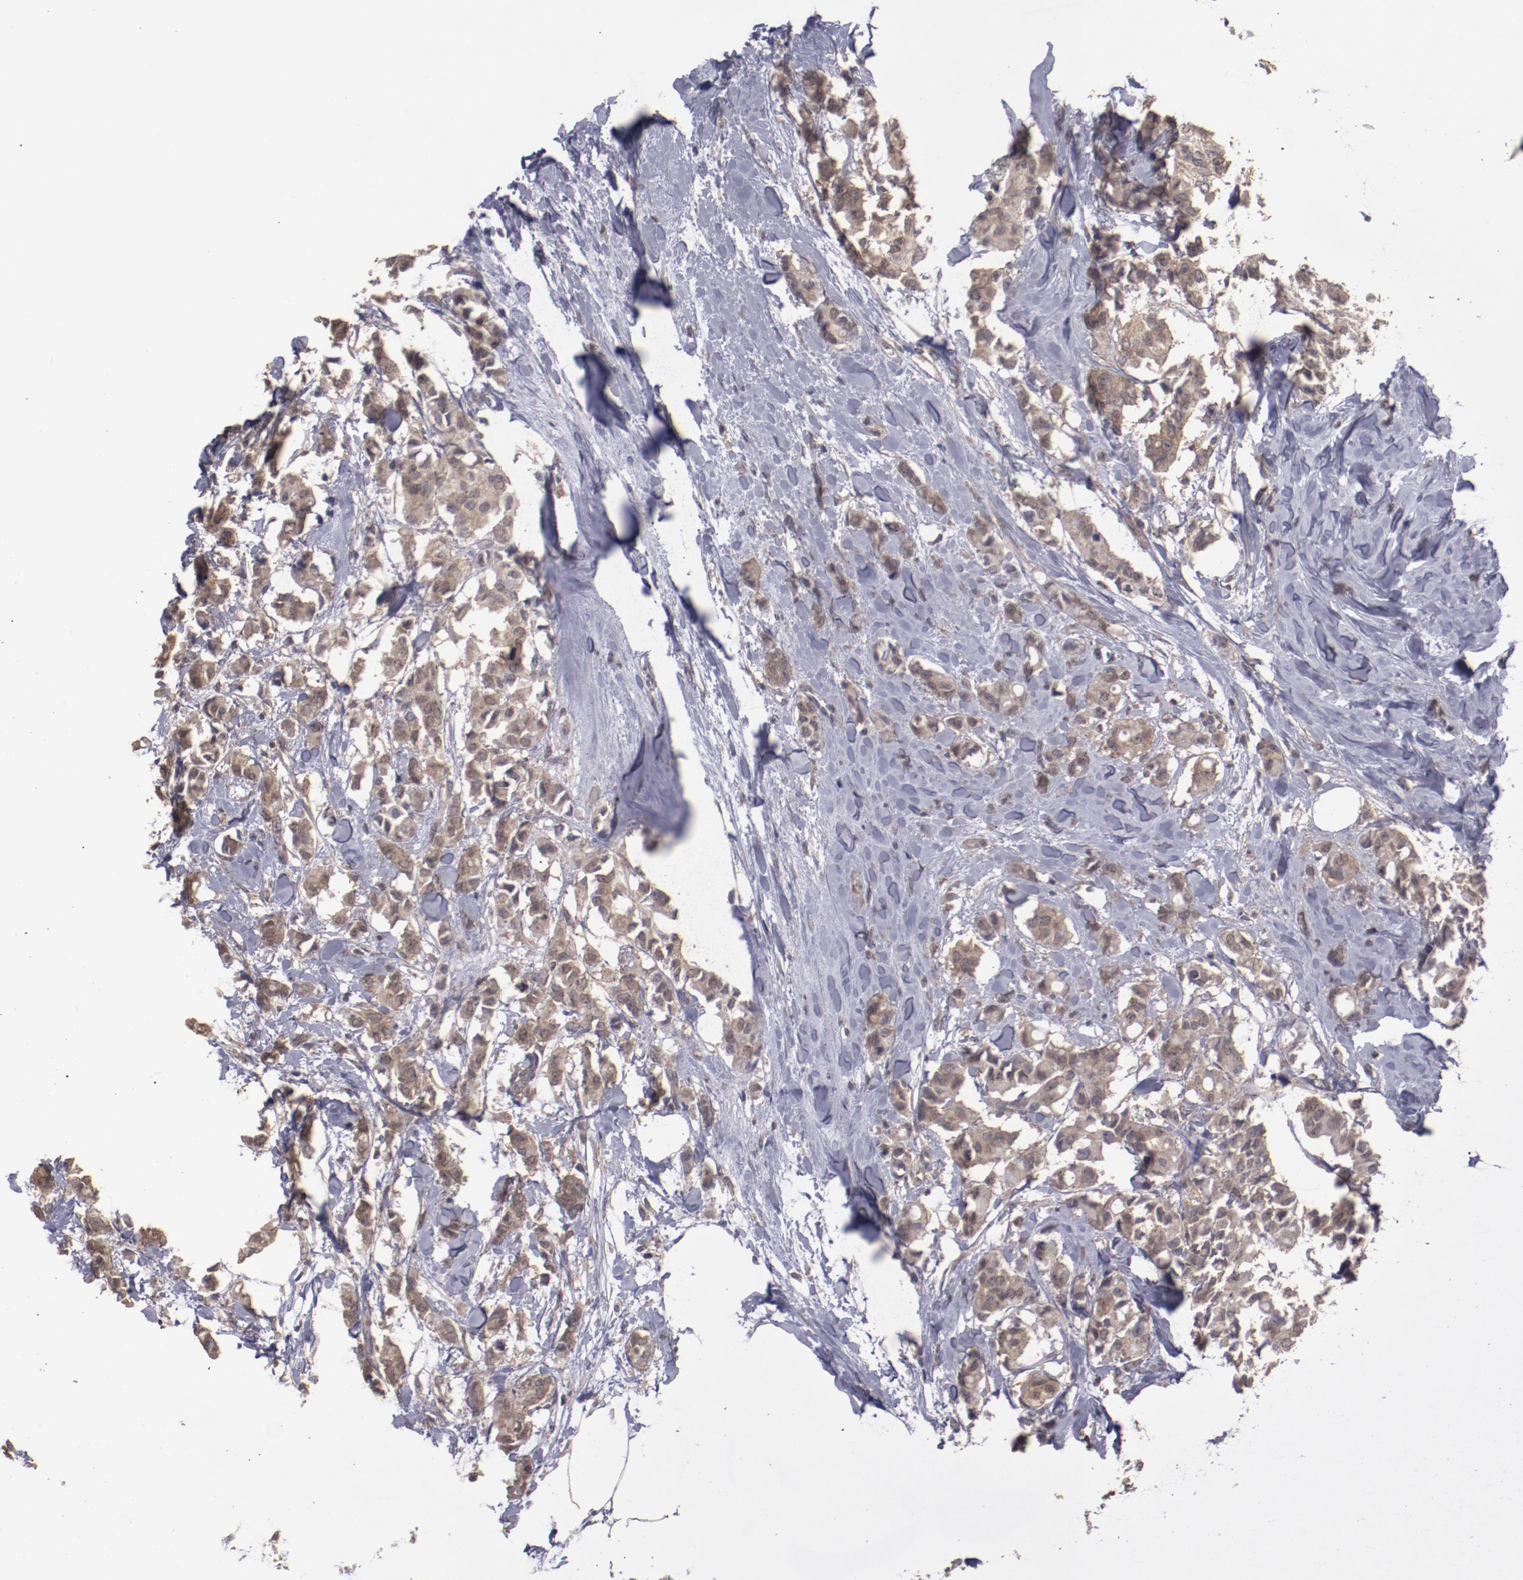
{"staining": {"intensity": "weak", "quantity": ">75%", "location": "cytoplasmic/membranous"}, "tissue": "breast cancer", "cell_type": "Tumor cells", "image_type": "cancer", "snomed": [{"axis": "morphology", "description": "Duct carcinoma"}, {"axis": "topography", "description": "Breast"}], "caption": "A micrograph of human breast infiltrating ductal carcinoma stained for a protein displays weak cytoplasmic/membranous brown staining in tumor cells.", "gene": "FAT1", "patient": {"sex": "female", "age": 84}}